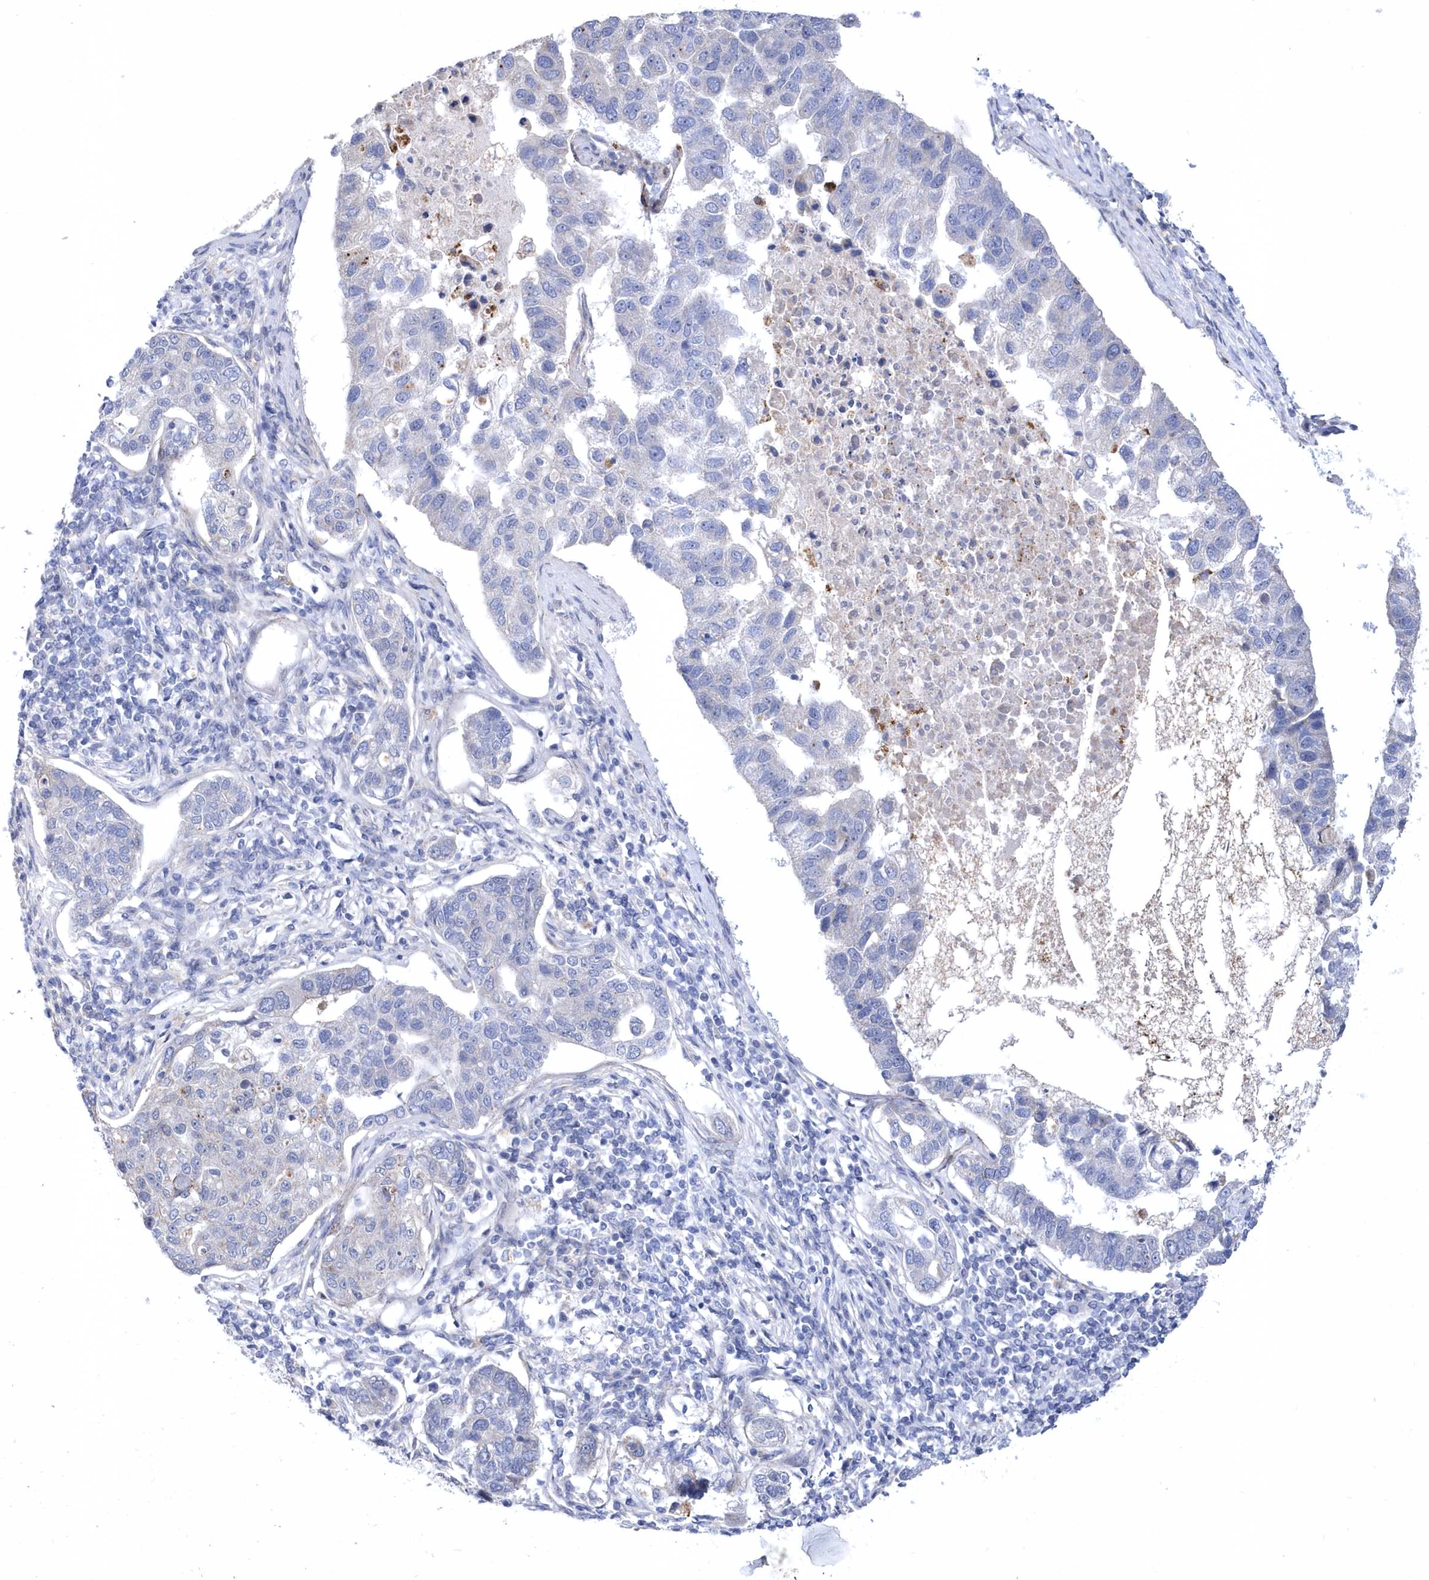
{"staining": {"intensity": "negative", "quantity": "none", "location": "none"}, "tissue": "pancreatic cancer", "cell_type": "Tumor cells", "image_type": "cancer", "snomed": [{"axis": "morphology", "description": "Adenocarcinoma, NOS"}, {"axis": "topography", "description": "Pancreas"}], "caption": "The histopathology image displays no staining of tumor cells in pancreatic cancer.", "gene": "LONRF2", "patient": {"sex": "female", "age": 61}}